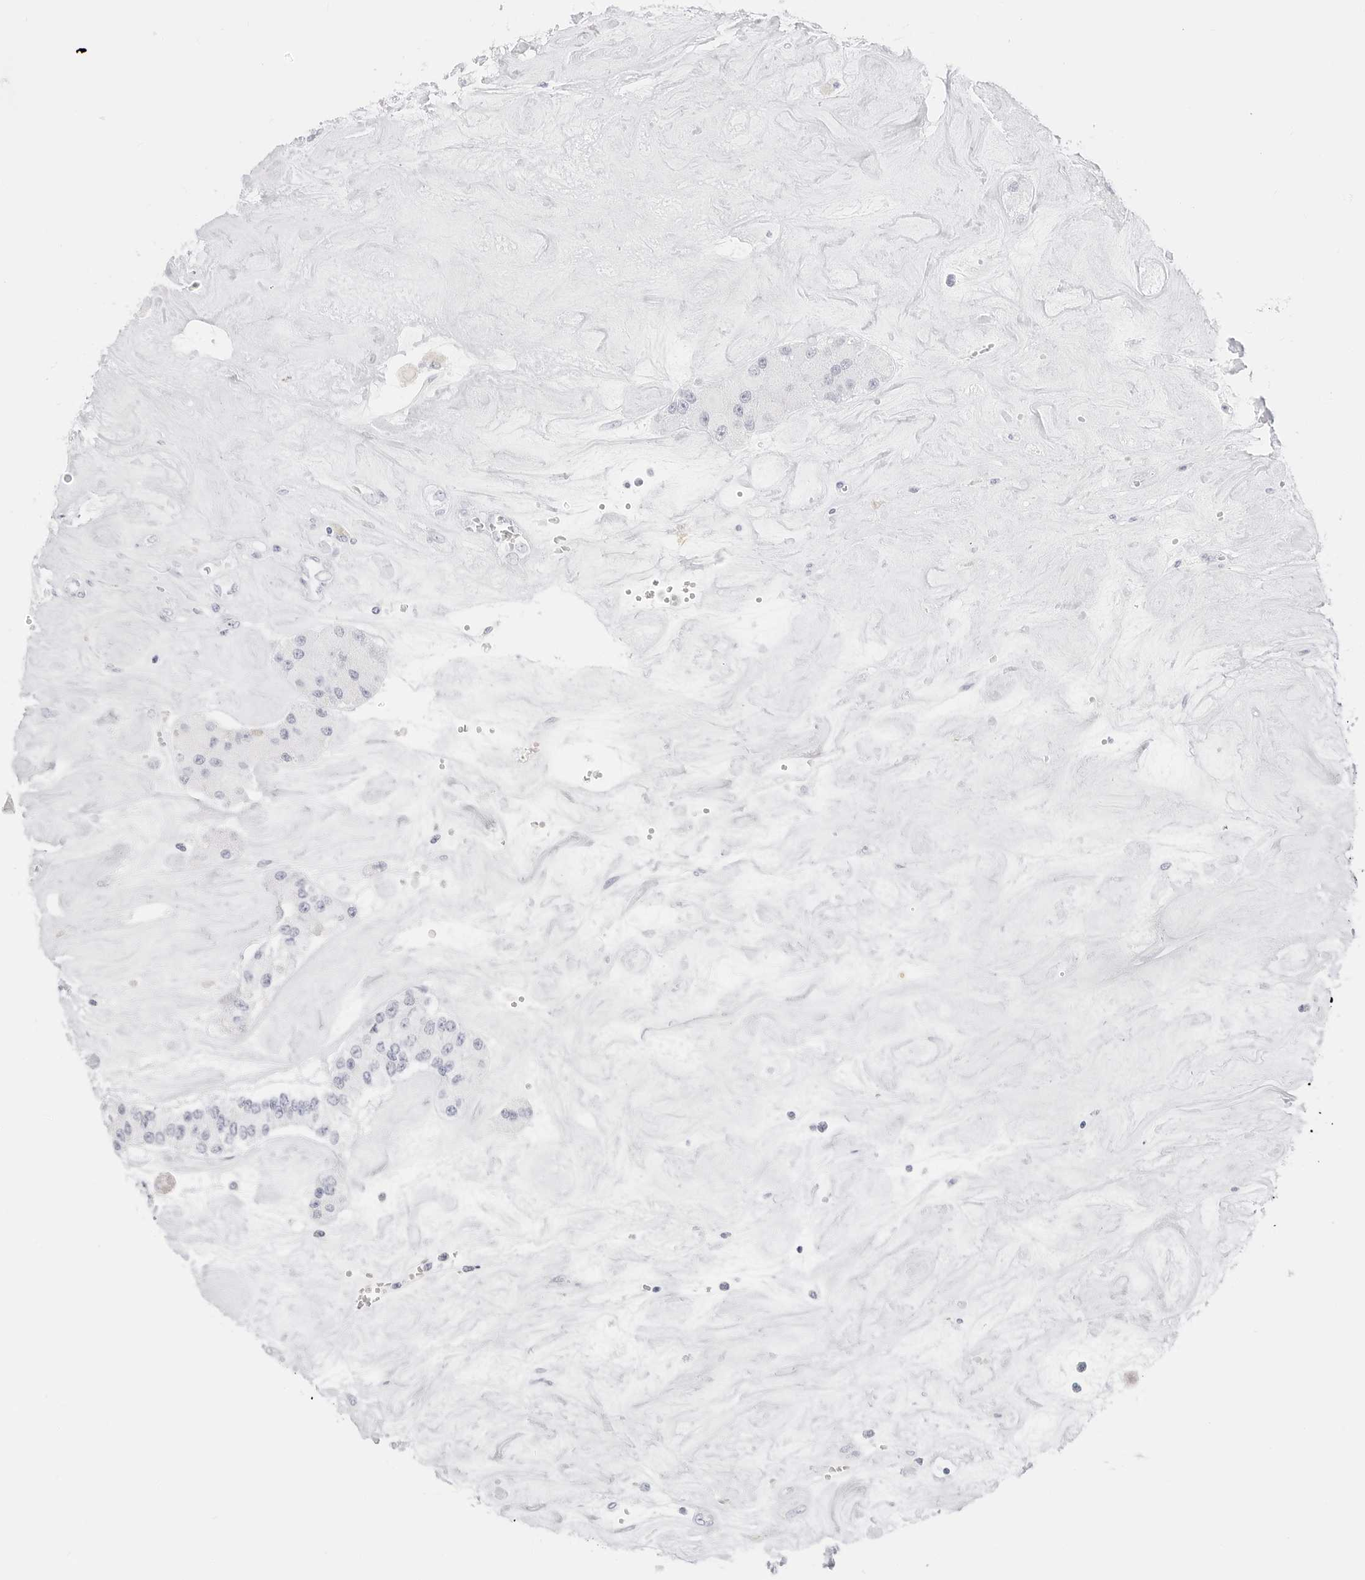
{"staining": {"intensity": "negative", "quantity": "none", "location": "none"}, "tissue": "carcinoid", "cell_type": "Tumor cells", "image_type": "cancer", "snomed": [{"axis": "morphology", "description": "Carcinoid, malignant, NOS"}, {"axis": "topography", "description": "Pancreas"}], "caption": "Tumor cells are negative for protein expression in human carcinoid (malignant).", "gene": "TFF2", "patient": {"sex": "male", "age": 41}}